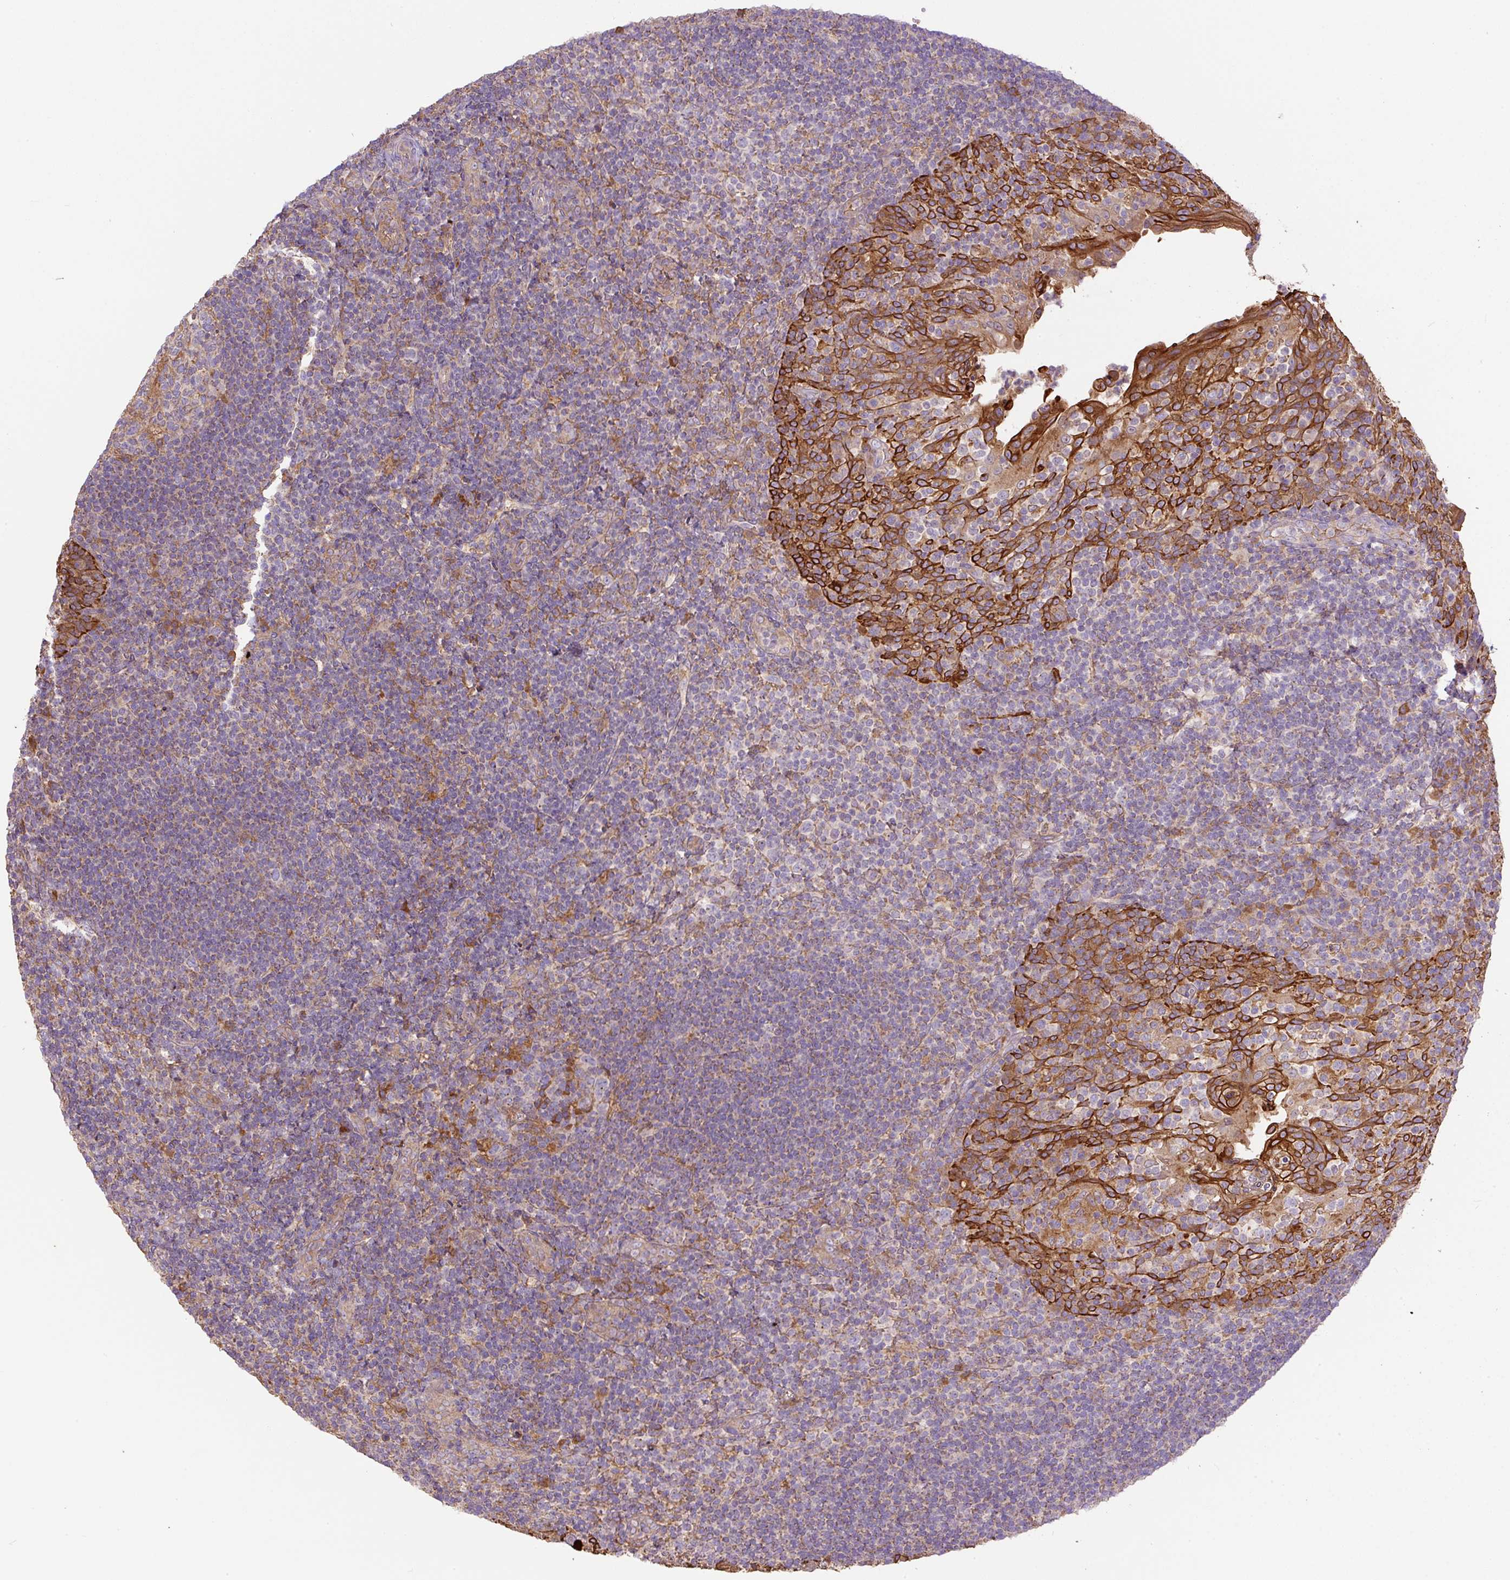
{"staining": {"intensity": "negative", "quantity": "none", "location": "none"}, "tissue": "tonsil", "cell_type": "Germinal center cells", "image_type": "normal", "snomed": [{"axis": "morphology", "description": "Normal tissue, NOS"}, {"axis": "topography", "description": "Tonsil"}], "caption": "High power microscopy photomicrograph of an IHC micrograph of normal tonsil, revealing no significant positivity in germinal center cells. (DAB immunohistochemistry visualized using brightfield microscopy, high magnification).", "gene": "DAPK1", "patient": {"sex": "female", "age": 10}}